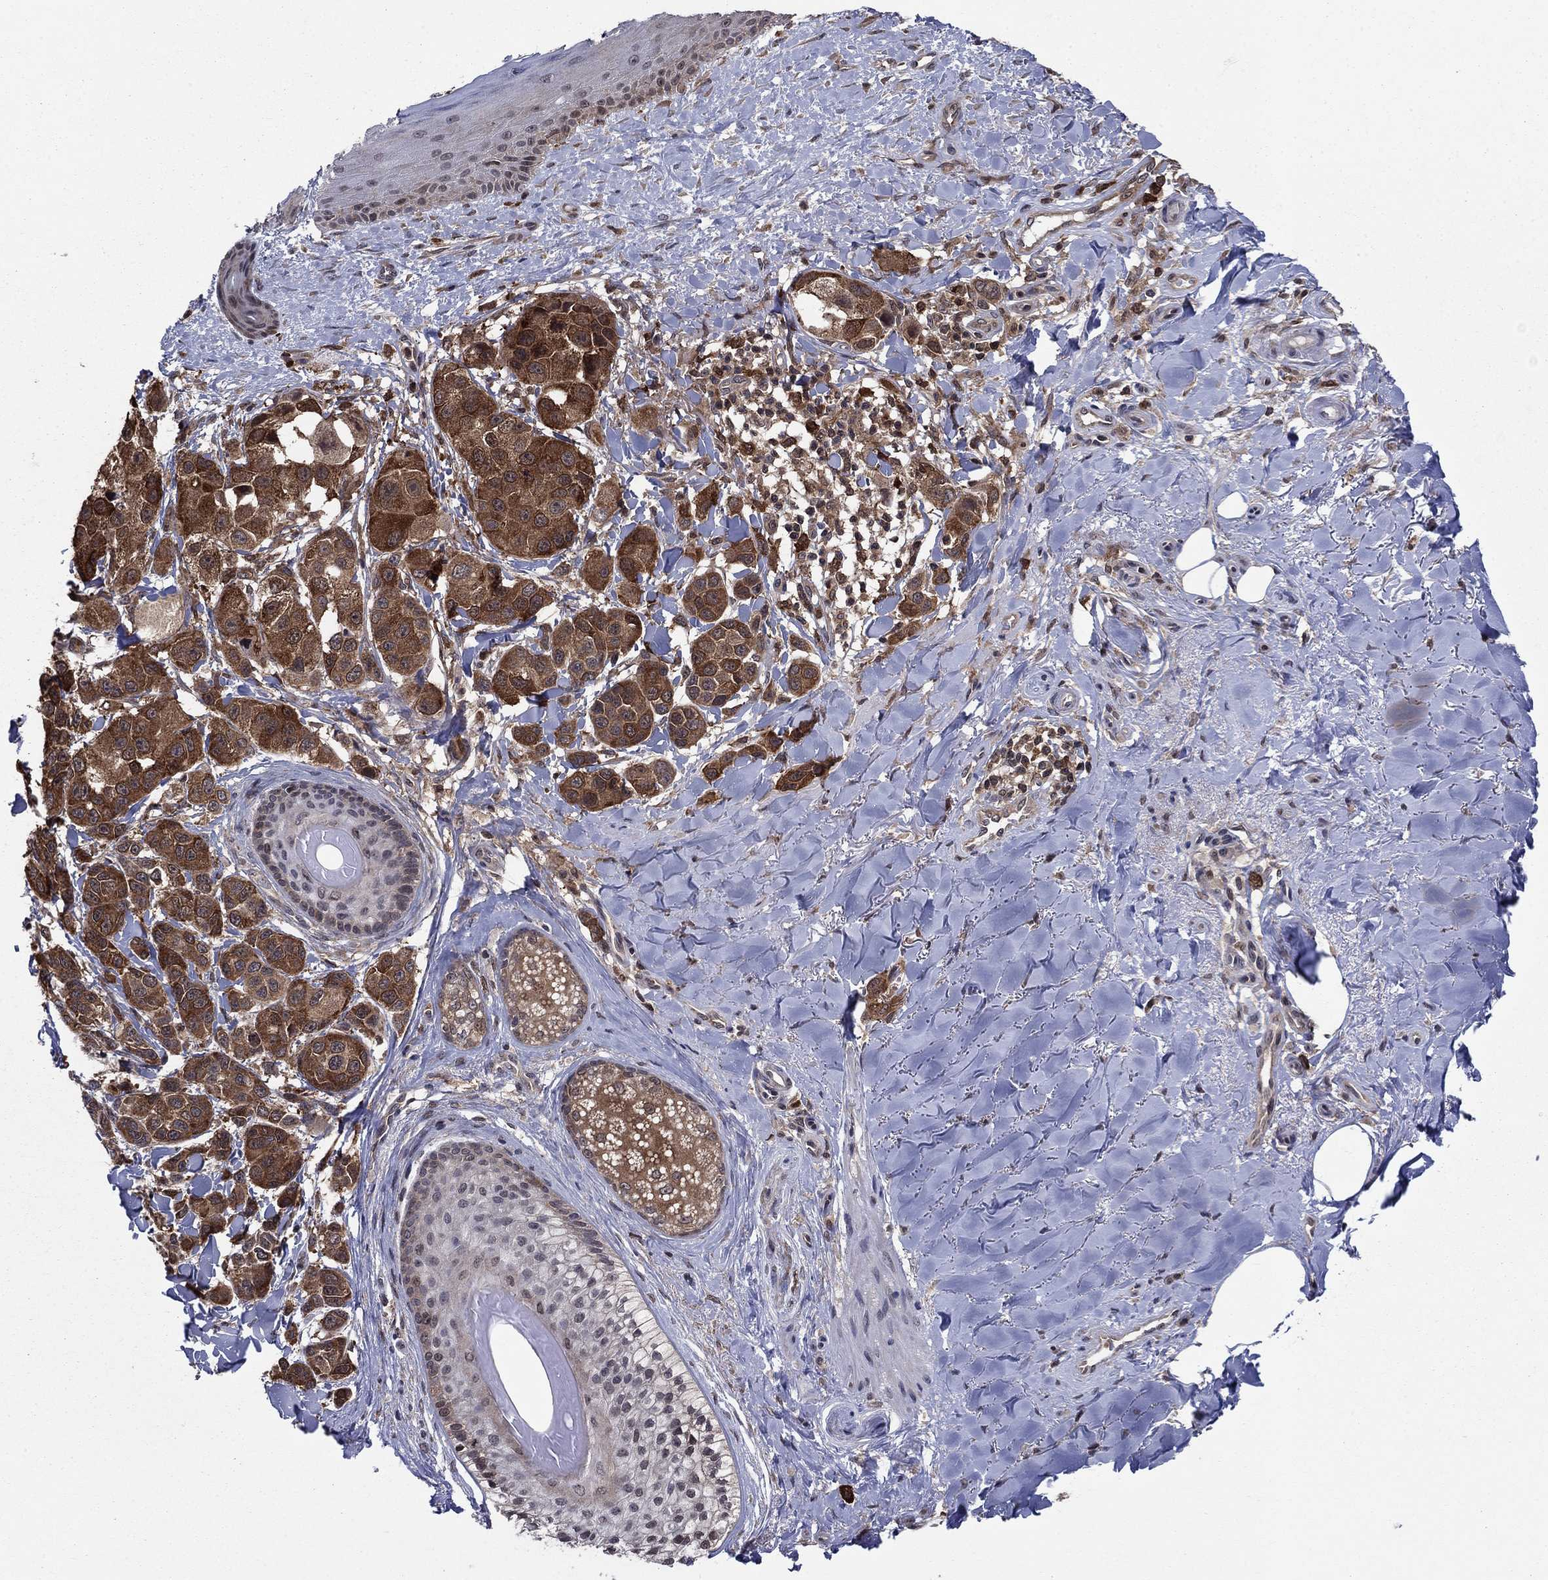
{"staining": {"intensity": "strong", "quantity": ">75%", "location": "cytoplasmic/membranous"}, "tissue": "melanoma", "cell_type": "Tumor cells", "image_type": "cancer", "snomed": [{"axis": "morphology", "description": "Malignant melanoma, NOS"}, {"axis": "topography", "description": "Skin"}], "caption": "Strong cytoplasmic/membranous staining for a protein is seen in approximately >75% of tumor cells of malignant melanoma using immunohistochemistry (IHC).", "gene": "CACYBP", "patient": {"sex": "male", "age": 57}}